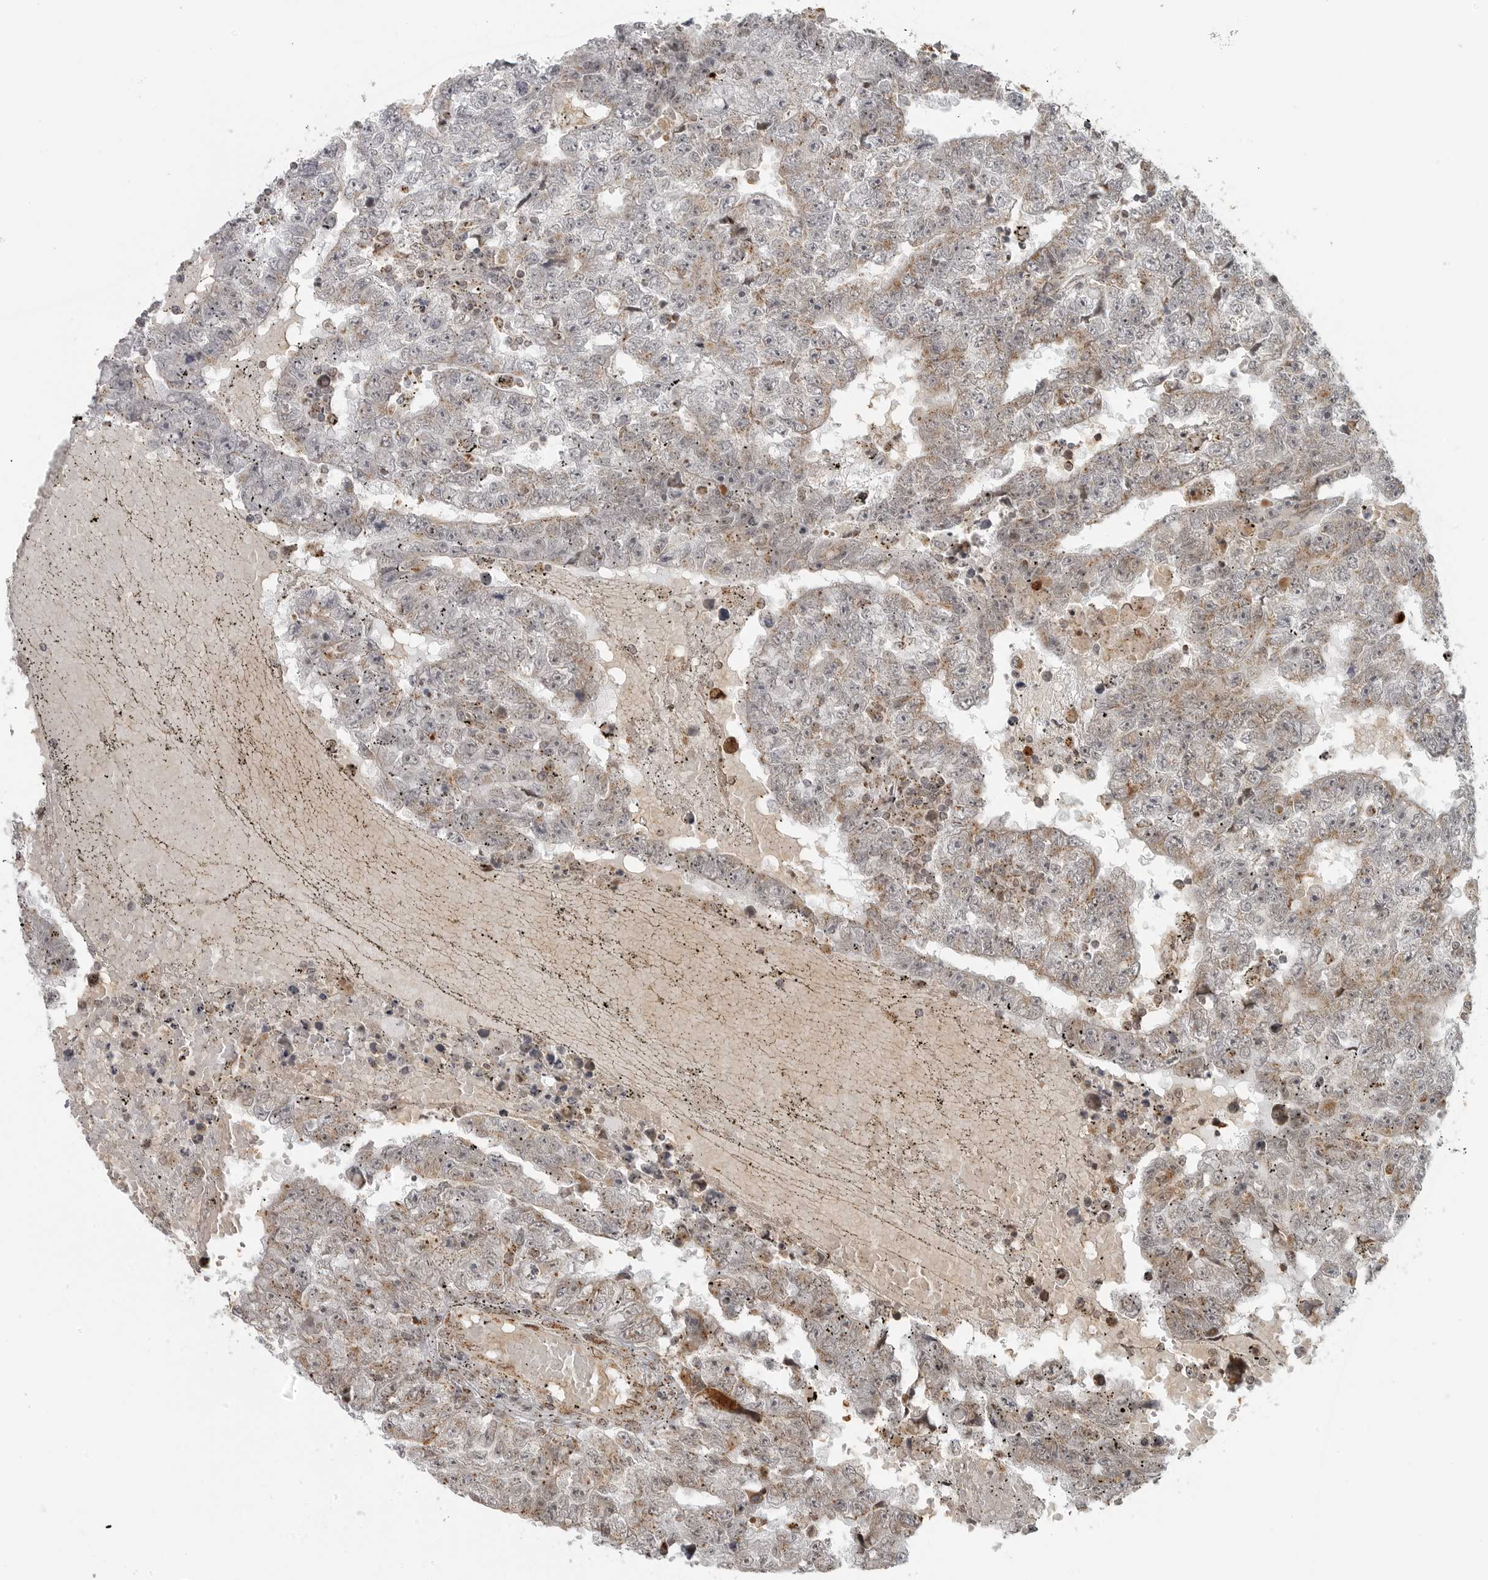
{"staining": {"intensity": "weak", "quantity": "<25%", "location": "cytoplasmic/membranous"}, "tissue": "testis cancer", "cell_type": "Tumor cells", "image_type": "cancer", "snomed": [{"axis": "morphology", "description": "Carcinoma, Embryonal, NOS"}, {"axis": "topography", "description": "Testis"}], "caption": "Human embryonal carcinoma (testis) stained for a protein using immunohistochemistry displays no positivity in tumor cells.", "gene": "COPA", "patient": {"sex": "male", "age": 25}}